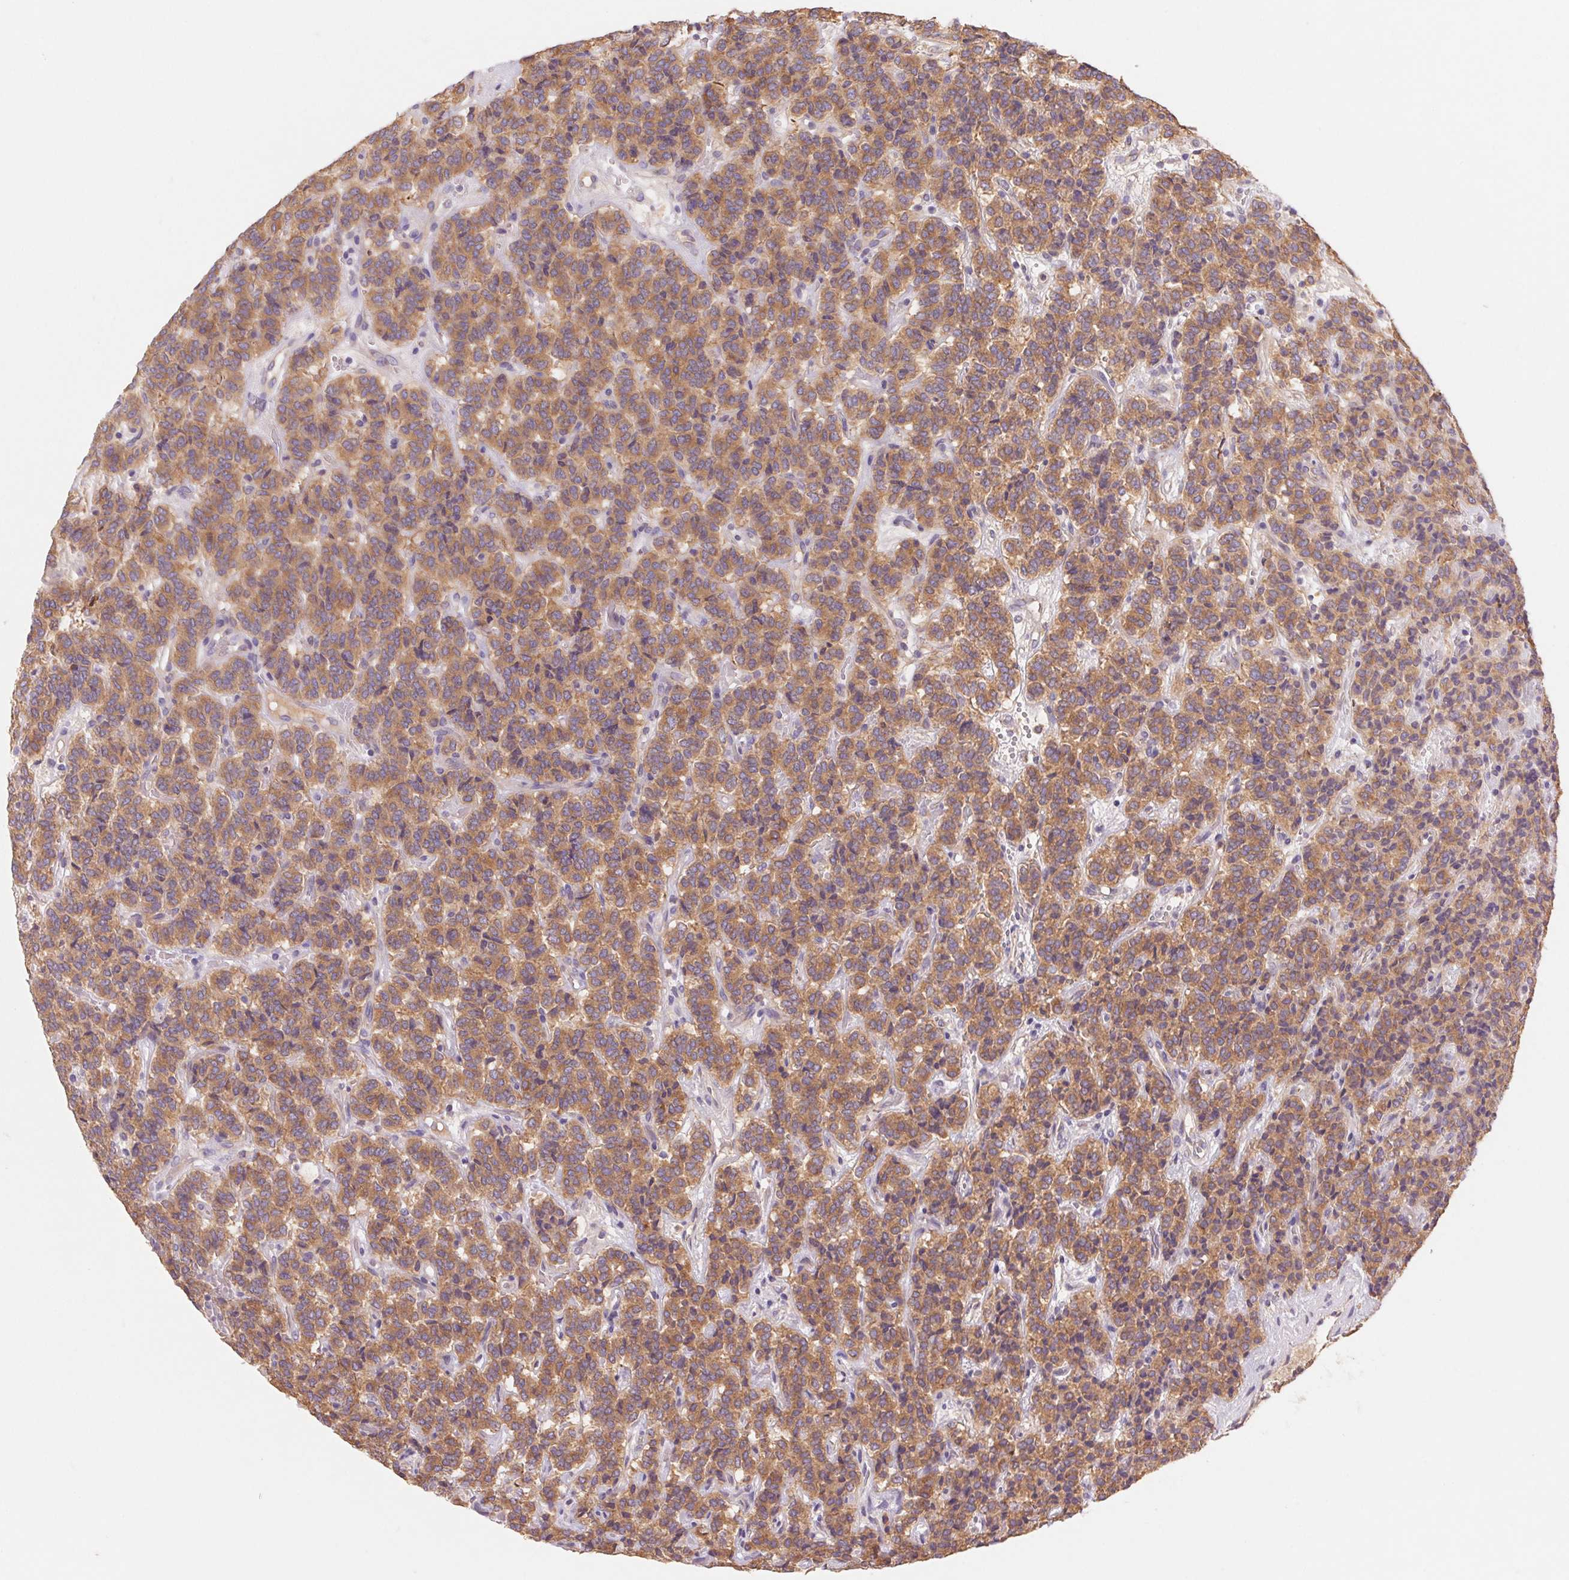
{"staining": {"intensity": "moderate", "quantity": ">75%", "location": "cytoplasmic/membranous"}, "tissue": "carcinoid", "cell_type": "Tumor cells", "image_type": "cancer", "snomed": [{"axis": "morphology", "description": "Carcinoid, malignant, NOS"}, {"axis": "topography", "description": "Pancreas"}], "caption": "Carcinoid (malignant) stained for a protein (brown) displays moderate cytoplasmic/membranous positive expression in approximately >75% of tumor cells.", "gene": "RAB1A", "patient": {"sex": "male", "age": 36}}